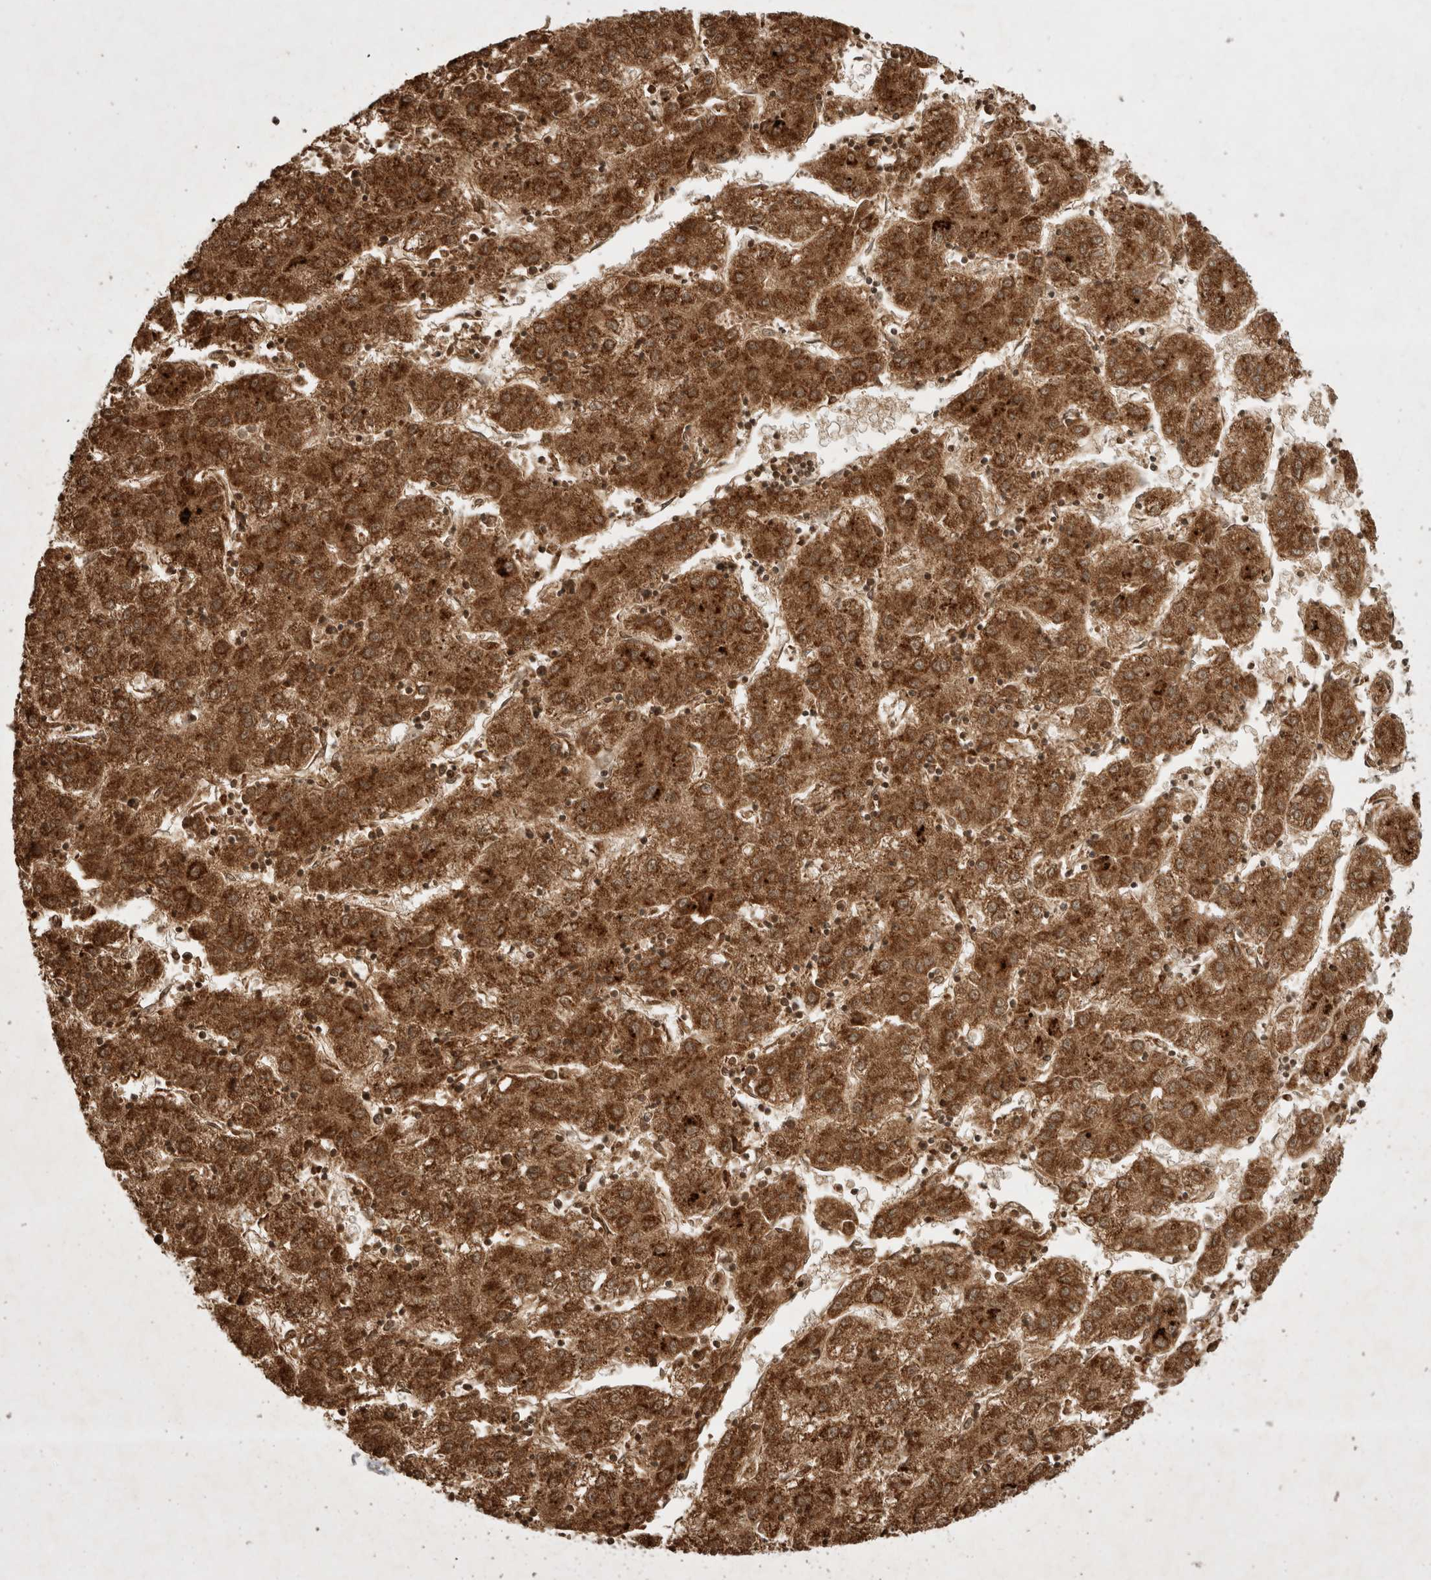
{"staining": {"intensity": "strong", "quantity": ">75%", "location": "cytoplasmic/membranous"}, "tissue": "liver cancer", "cell_type": "Tumor cells", "image_type": "cancer", "snomed": [{"axis": "morphology", "description": "Carcinoma, Hepatocellular, NOS"}, {"axis": "topography", "description": "Liver"}], "caption": "Liver cancer tissue shows strong cytoplasmic/membranous staining in approximately >75% of tumor cells", "gene": "FAM221A", "patient": {"sex": "male", "age": 72}}